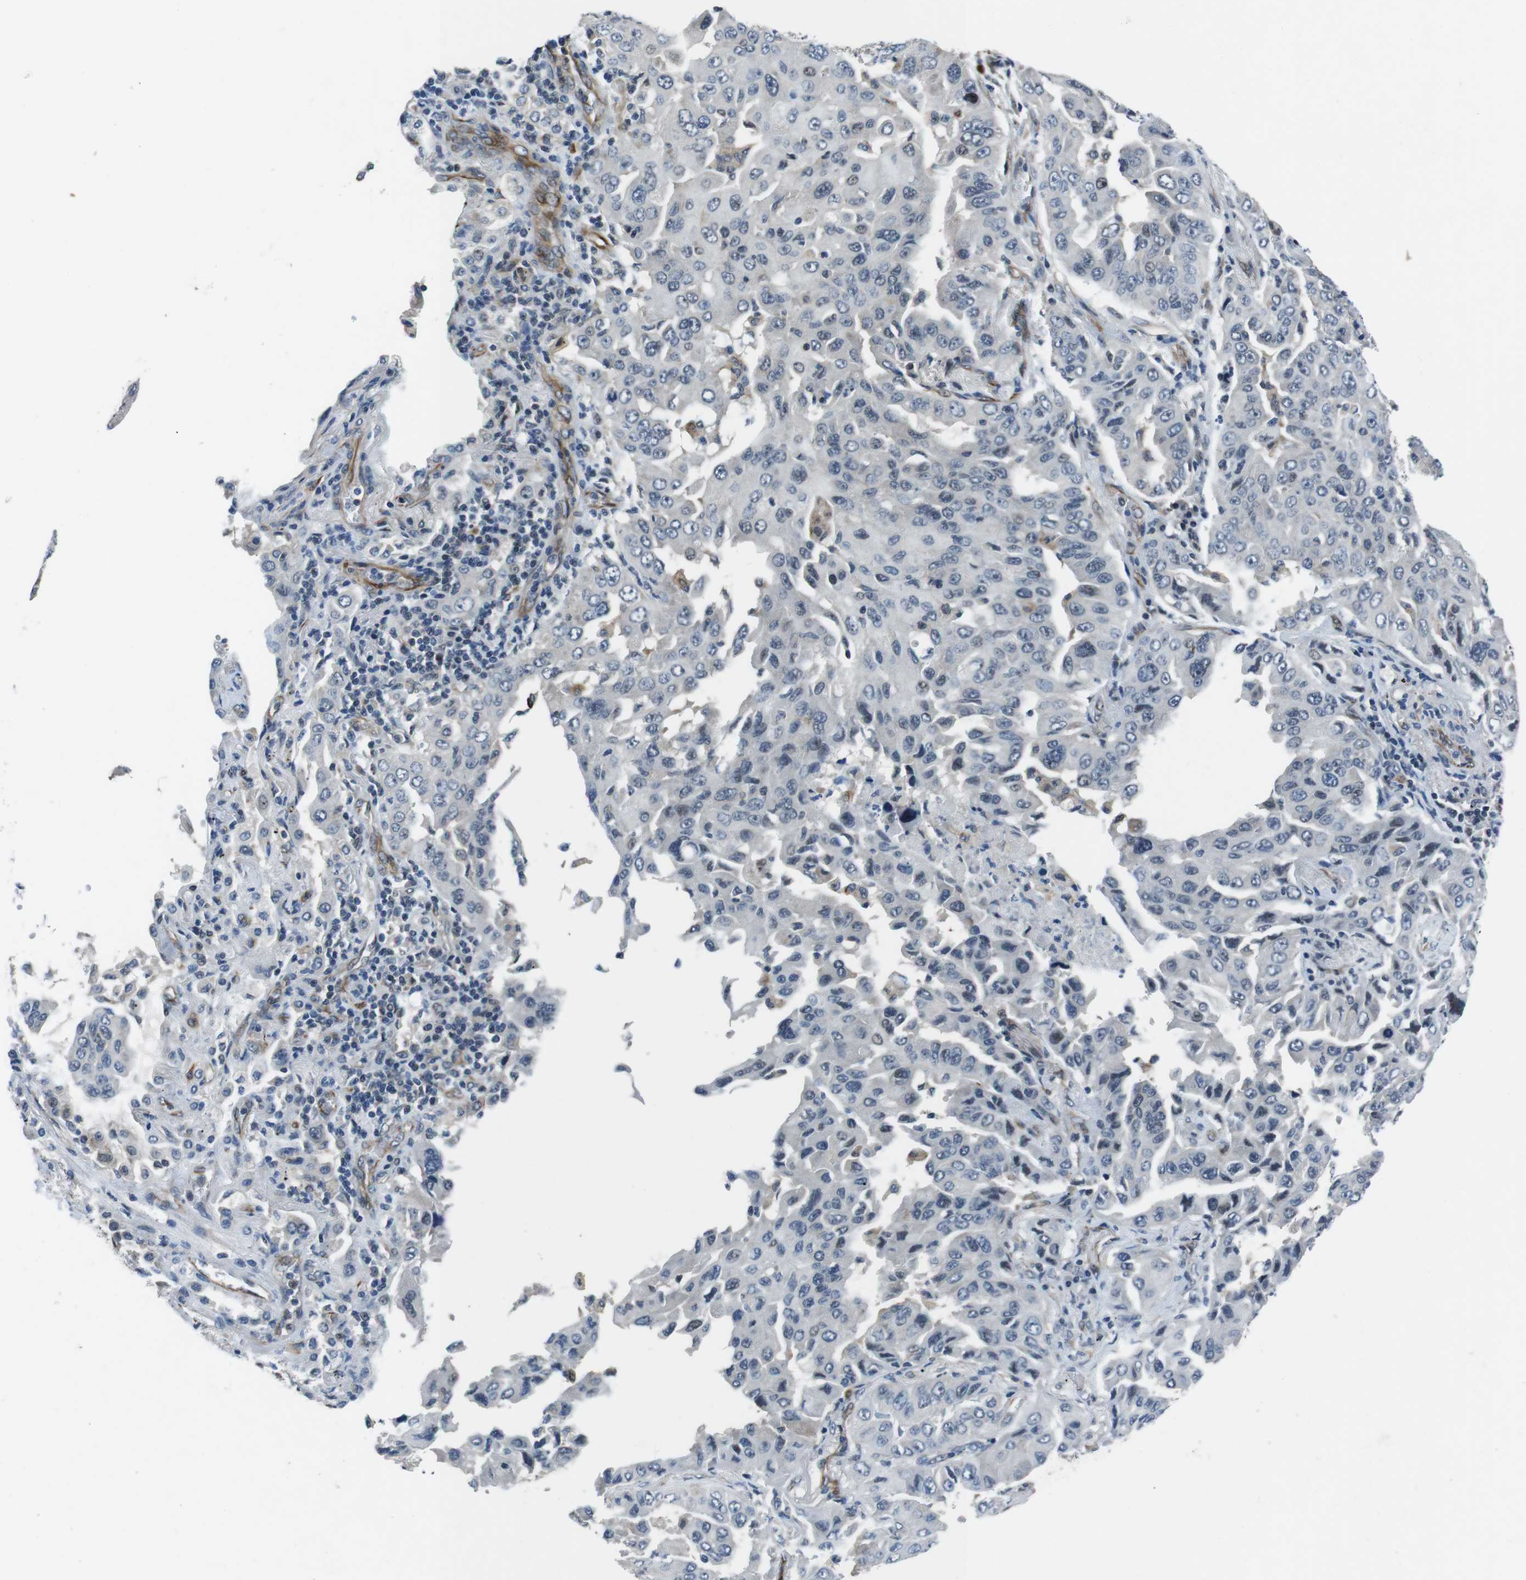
{"staining": {"intensity": "negative", "quantity": "none", "location": "none"}, "tissue": "lung cancer", "cell_type": "Tumor cells", "image_type": "cancer", "snomed": [{"axis": "morphology", "description": "Adenocarcinoma, NOS"}, {"axis": "topography", "description": "Lung"}], "caption": "This histopathology image is of lung cancer stained with IHC to label a protein in brown with the nuclei are counter-stained blue. There is no positivity in tumor cells.", "gene": "LRRC49", "patient": {"sex": "female", "age": 65}}